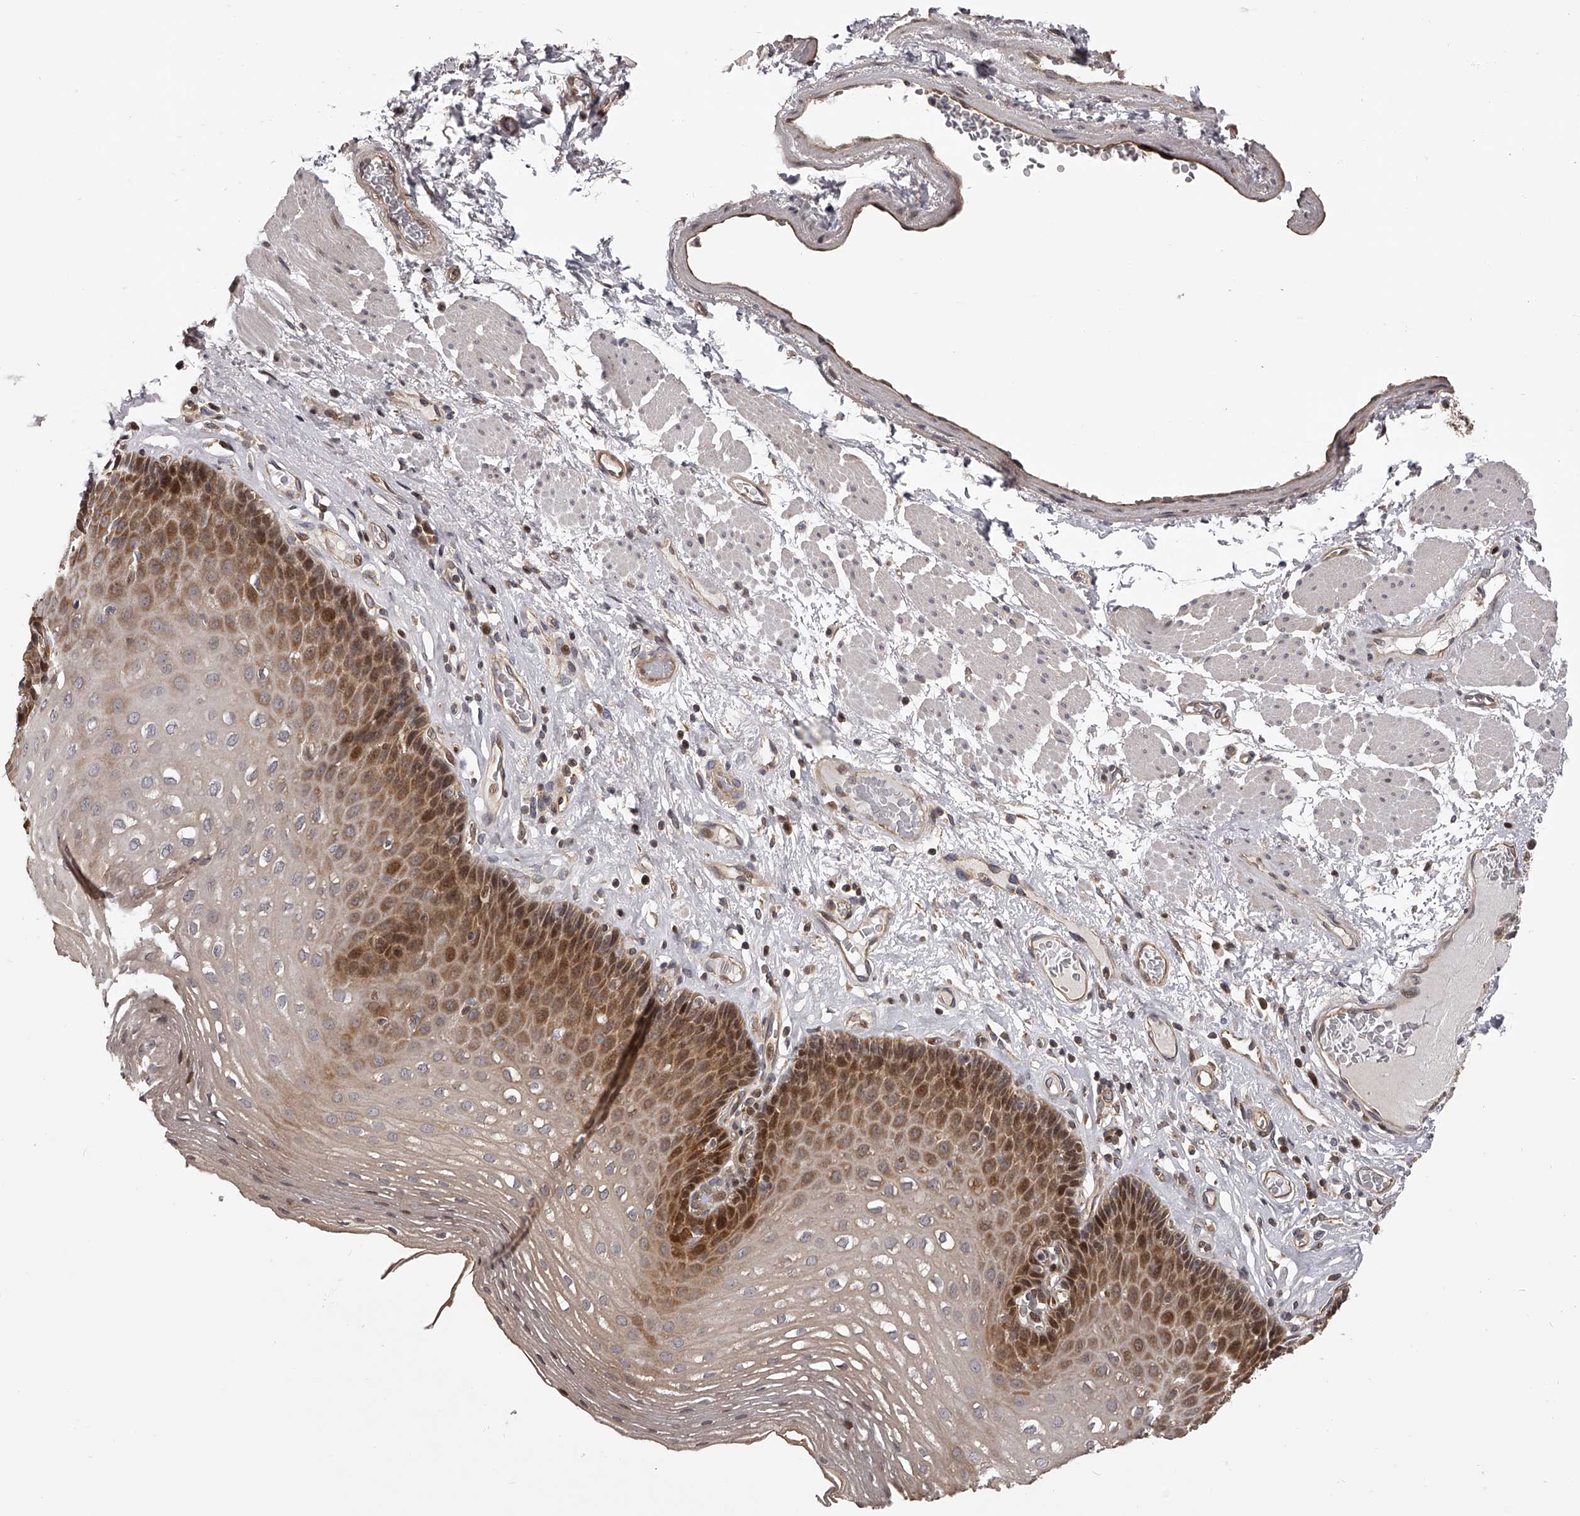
{"staining": {"intensity": "moderate", "quantity": "25%-75%", "location": "cytoplasmic/membranous,nuclear"}, "tissue": "esophagus", "cell_type": "Squamous epithelial cells", "image_type": "normal", "snomed": [{"axis": "morphology", "description": "Normal tissue, NOS"}, {"axis": "topography", "description": "Esophagus"}], "caption": "Approximately 25%-75% of squamous epithelial cells in normal esophagus reveal moderate cytoplasmic/membranous,nuclear protein positivity as visualized by brown immunohistochemical staining.", "gene": "PFDN2", "patient": {"sex": "female", "age": 66}}